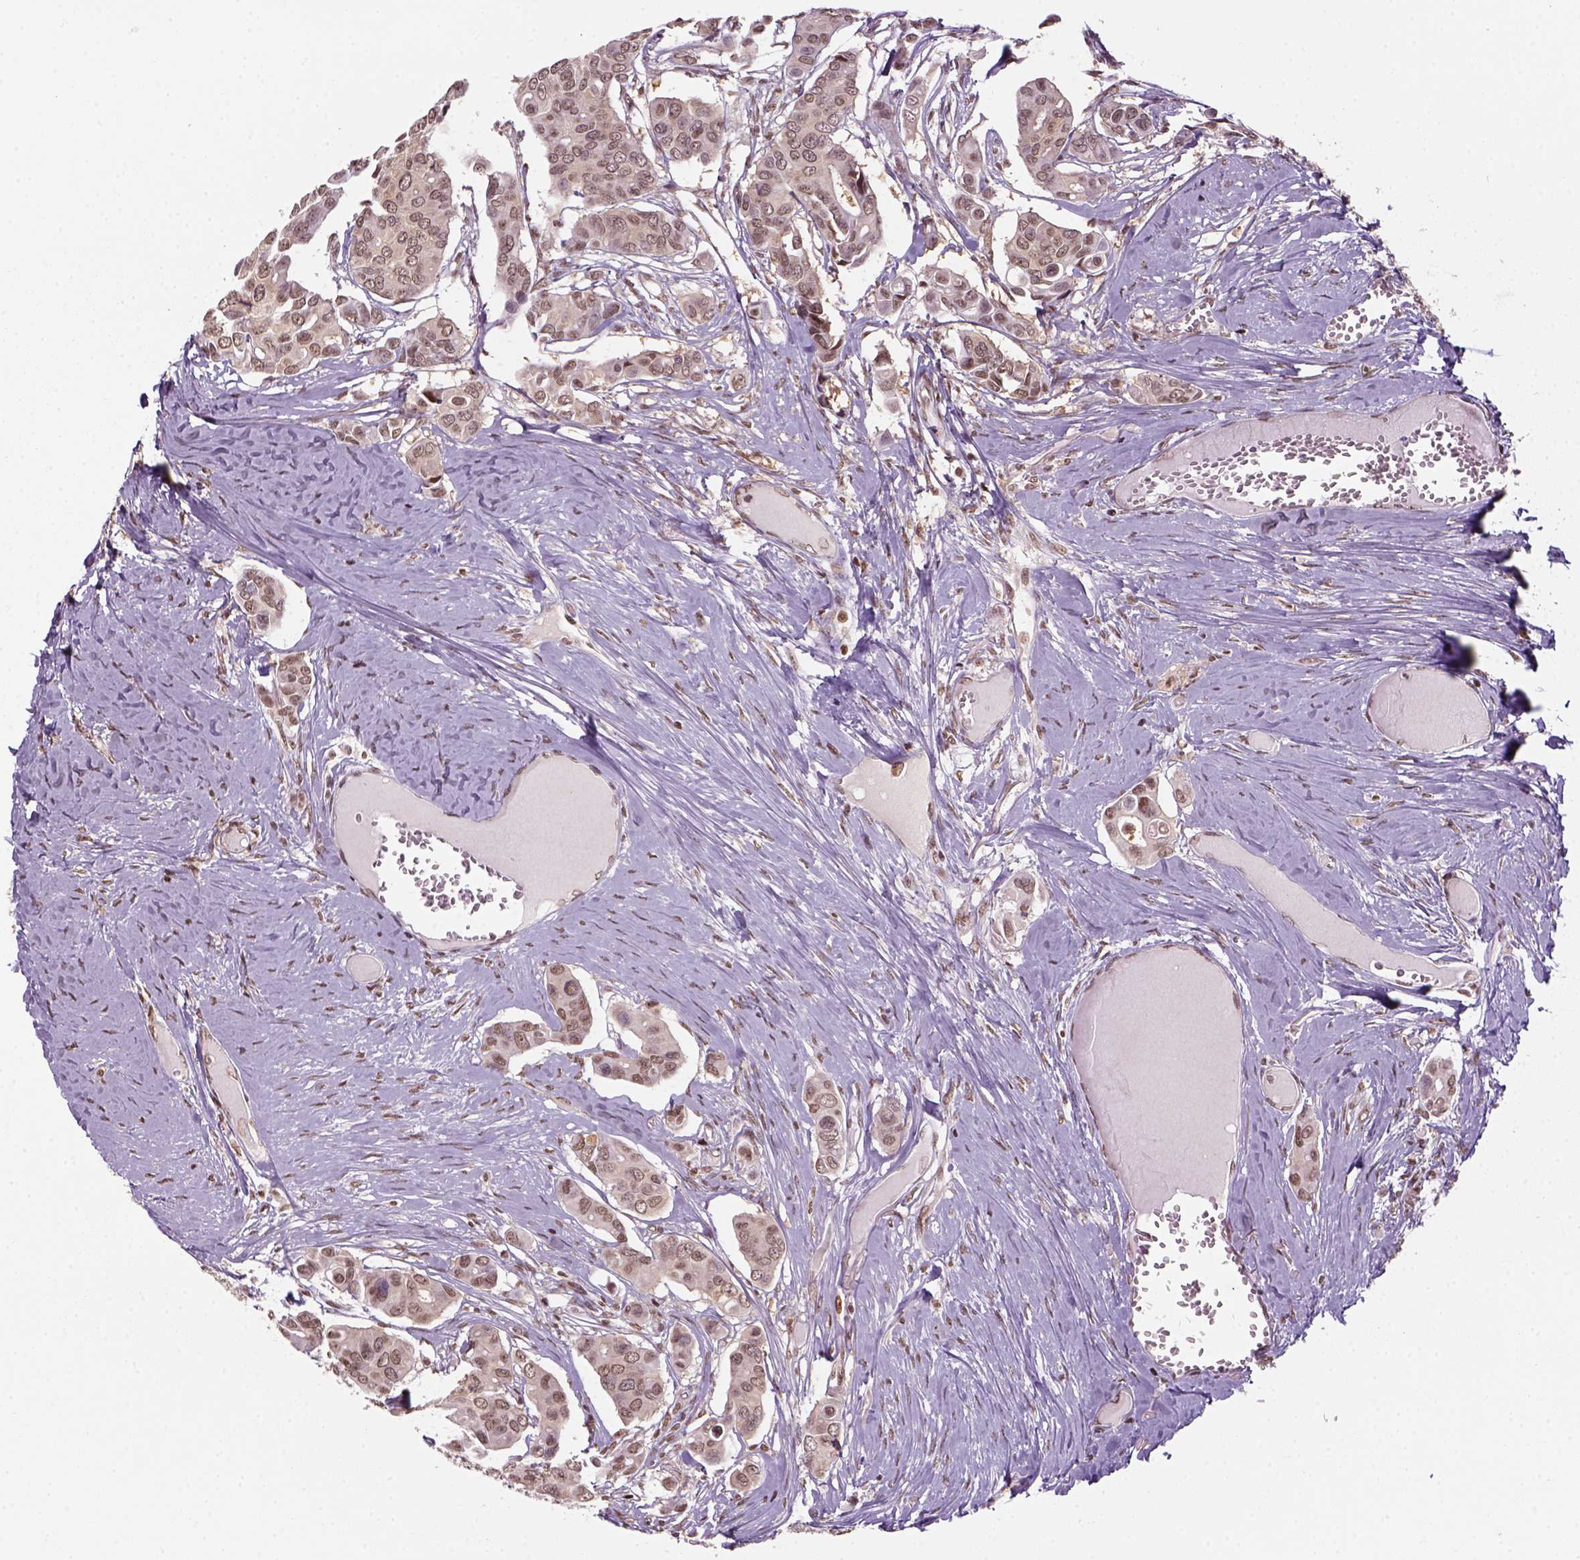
{"staining": {"intensity": "weak", "quantity": ">75%", "location": "nuclear"}, "tissue": "breast cancer", "cell_type": "Tumor cells", "image_type": "cancer", "snomed": [{"axis": "morphology", "description": "Duct carcinoma"}, {"axis": "topography", "description": "Breast"}], "caption": "IHC photomicrograph of breast infiltrating ductal carcinoma stained for a protein (brown), which exhibits low levels of weak nuclear expression in approximately >75% of tumor cells.", "gene": "GOT1", "patient": {"sex": "female", "age": 54}}